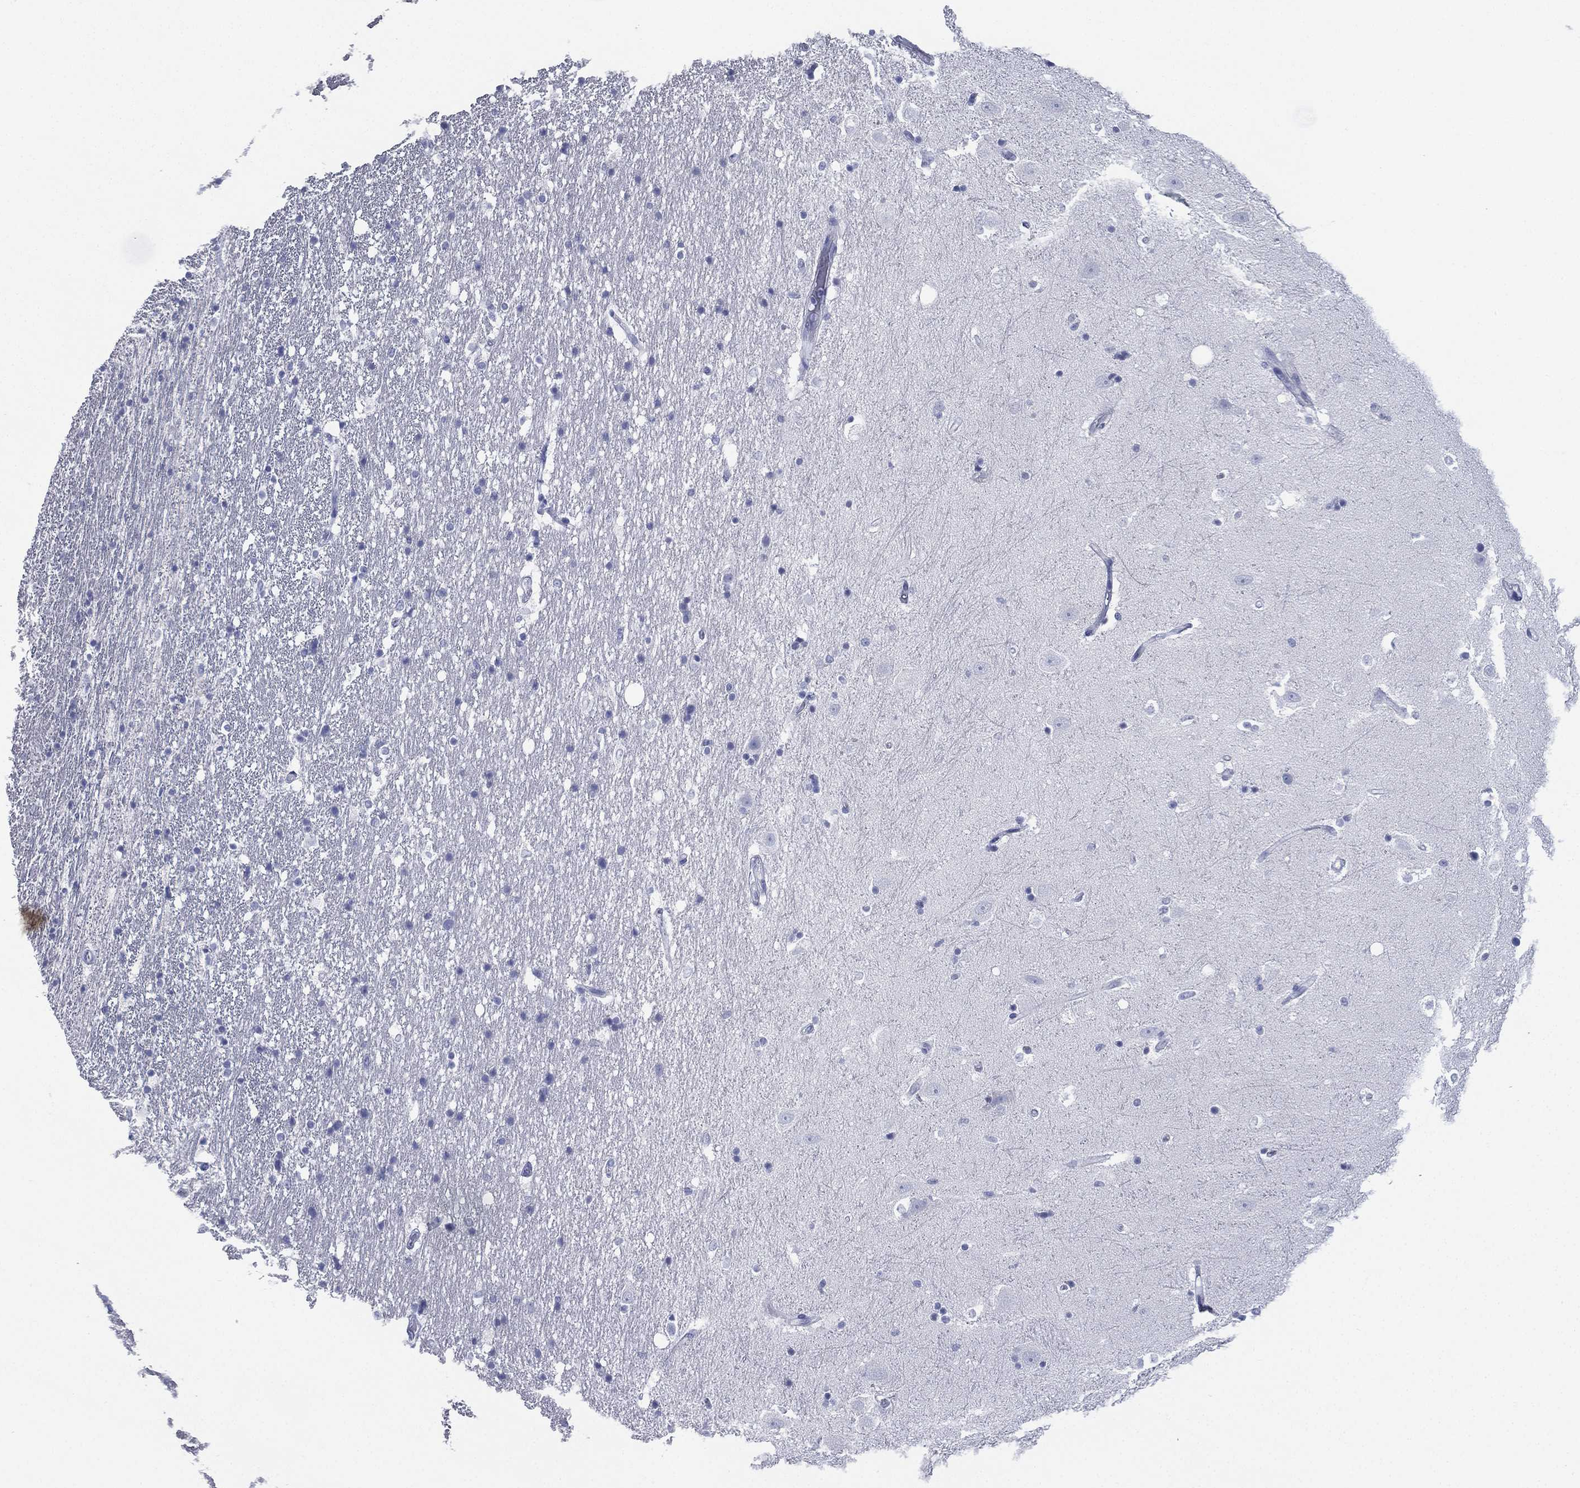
{"staining": {"intensity": "negative", "quantity": "none", "location": "none"}, "tissue": "hippocampus", "cell_type": "Glial cells", "image_type": "normal", "snomed": [{"axis": "morphology", "description": "Normal tissue, NOS"}, {"axis": "topography", "description": "Hippocampus"}], "caption": "The micrograph displays no significant expression in glial cells of hippocampus. (Immunohistochemistry (ihc), brightfield microscopy, high magnification).", "gene": "FCER2", "patient": {"sex": "male", "age": 49}}